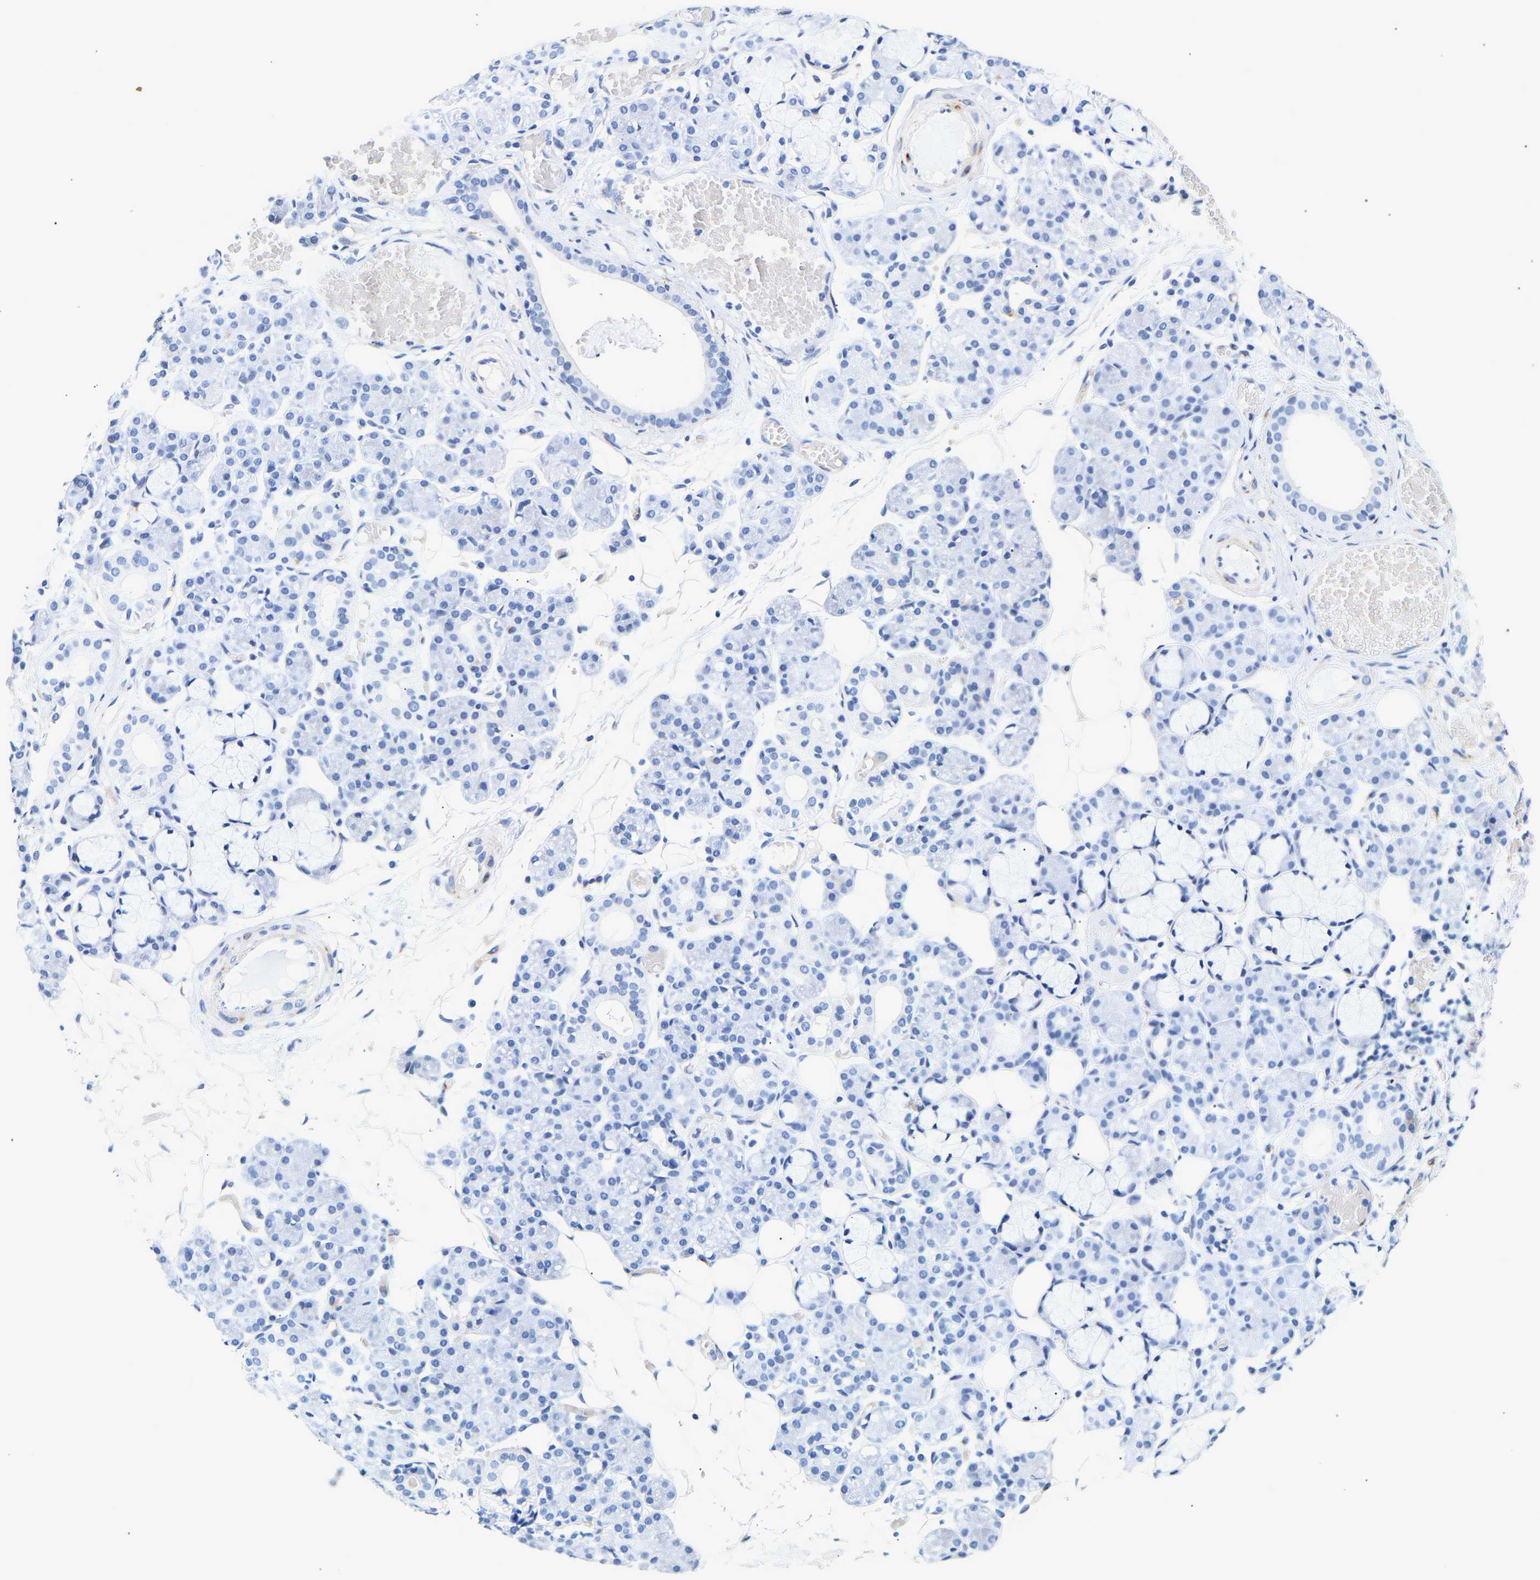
{"staining": {"intensity": "negative", "quantity": "none", "location": "none"}, "tissue": "salivary gland", "cell_type": "Glandular cells", "image_type": "normal", "snomed": [{"axis": "morphology", "description": "Normal tissue, NOS"}, {"axis": "topography", "description": "Salivary gland"}], "caption": "High magnification brightfield microscopy of benign salivary gland stained with DAB (brown) and counterstained with hematoxylin (blue): glandular cells show no significant staining.", "gene": "IGFBP7", "patient": {"sex": "male", "age": 63}}